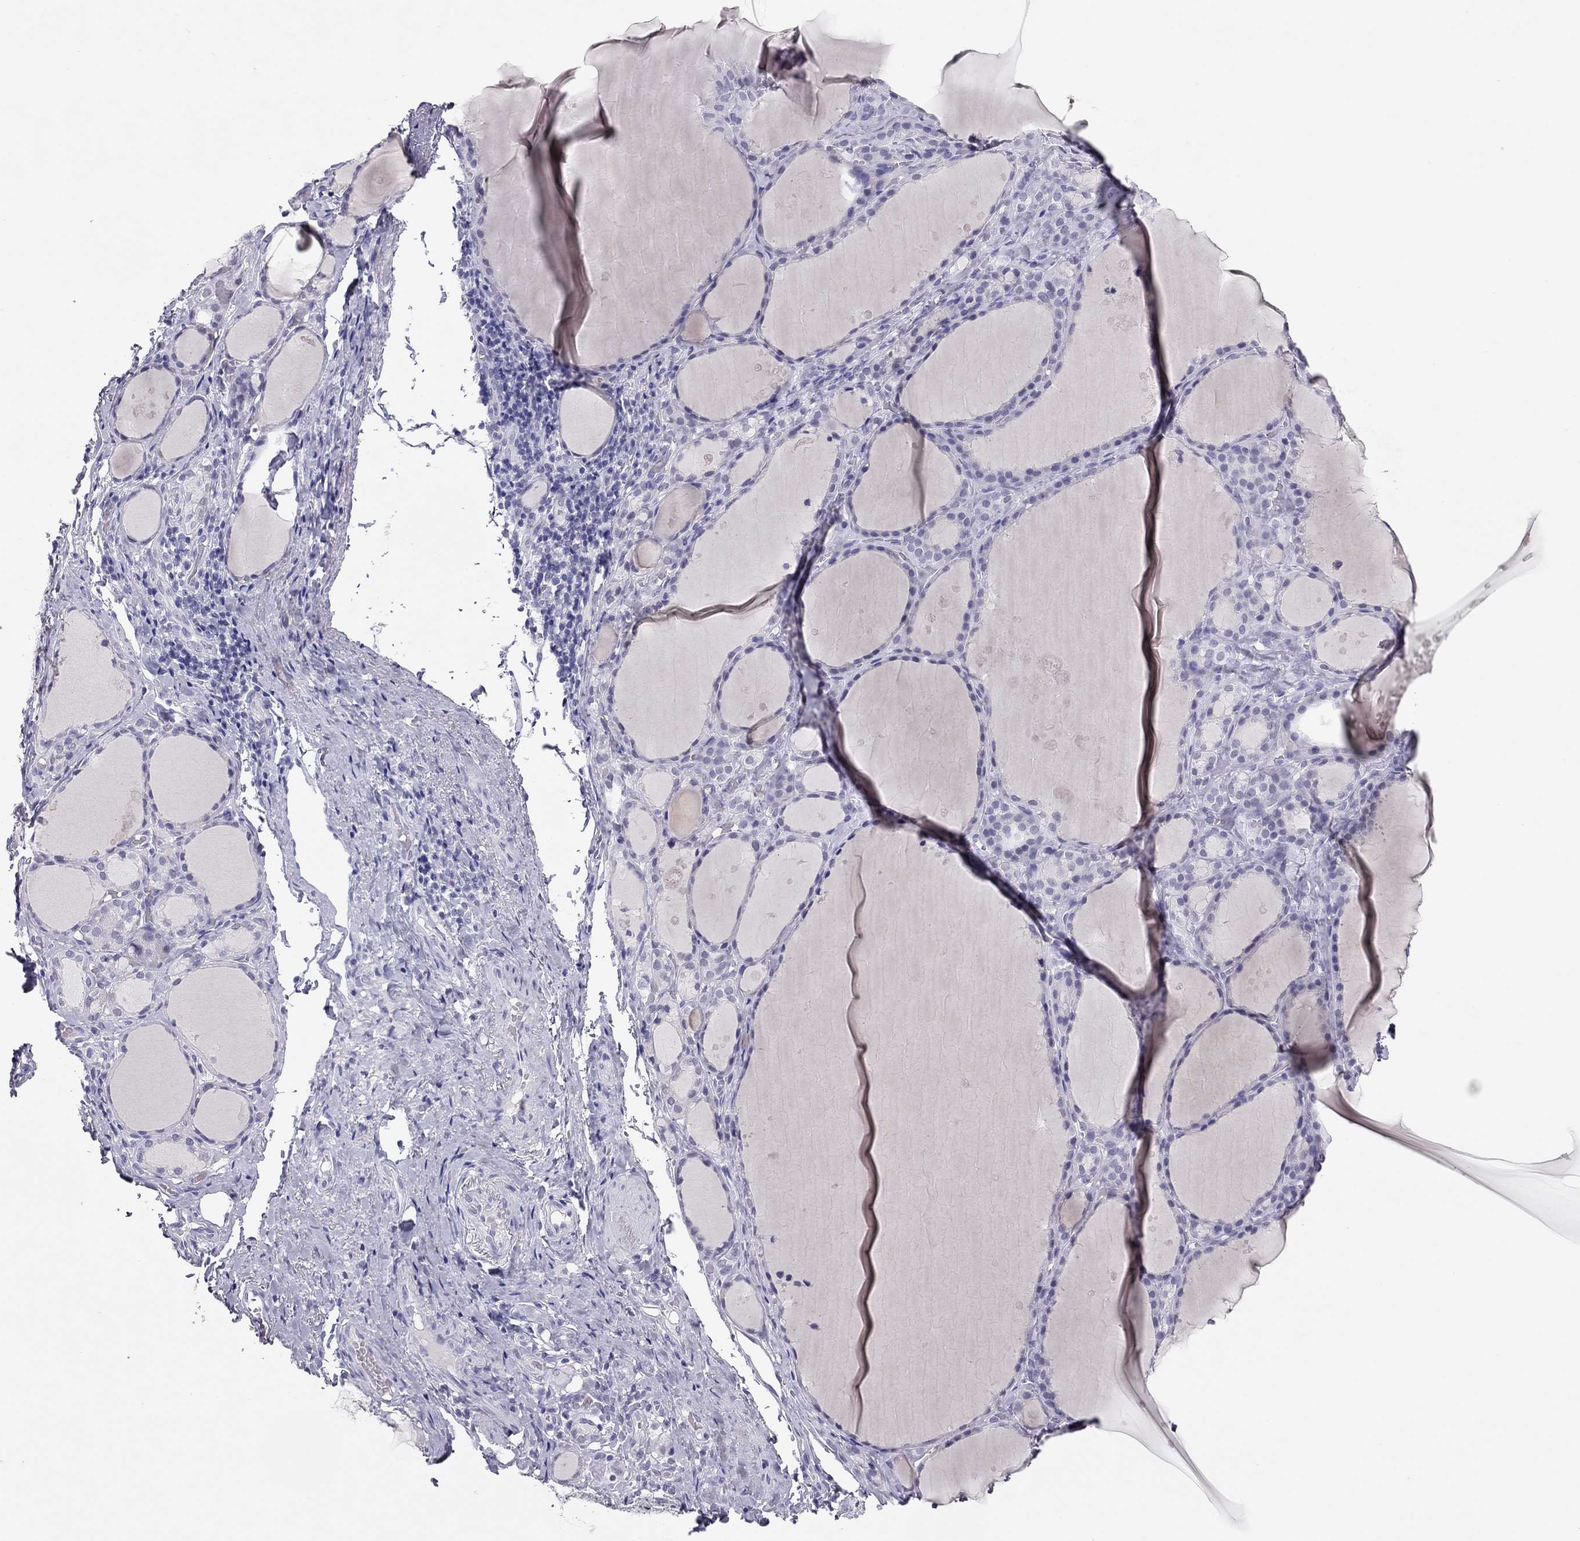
{"staining": {"intensity": "negative", "quantity": "none", "location": "none"}, "tissue": "thyroid gland", "cell_type": "Glandular cells", "image_type": "normal", "snomed": [{"axis": "morphology", "description": "Normal tissue, NOS"}, {"axis": "topography", "description": "Thyroid gland"}], "caption": "This is an immunohistochemistry (IHC) photomicrograph of normal human thyroid gland. There is no staining in glandular cells.", "gene": "PHOX2A", "patient": {"sex": "male", "age": 68}}